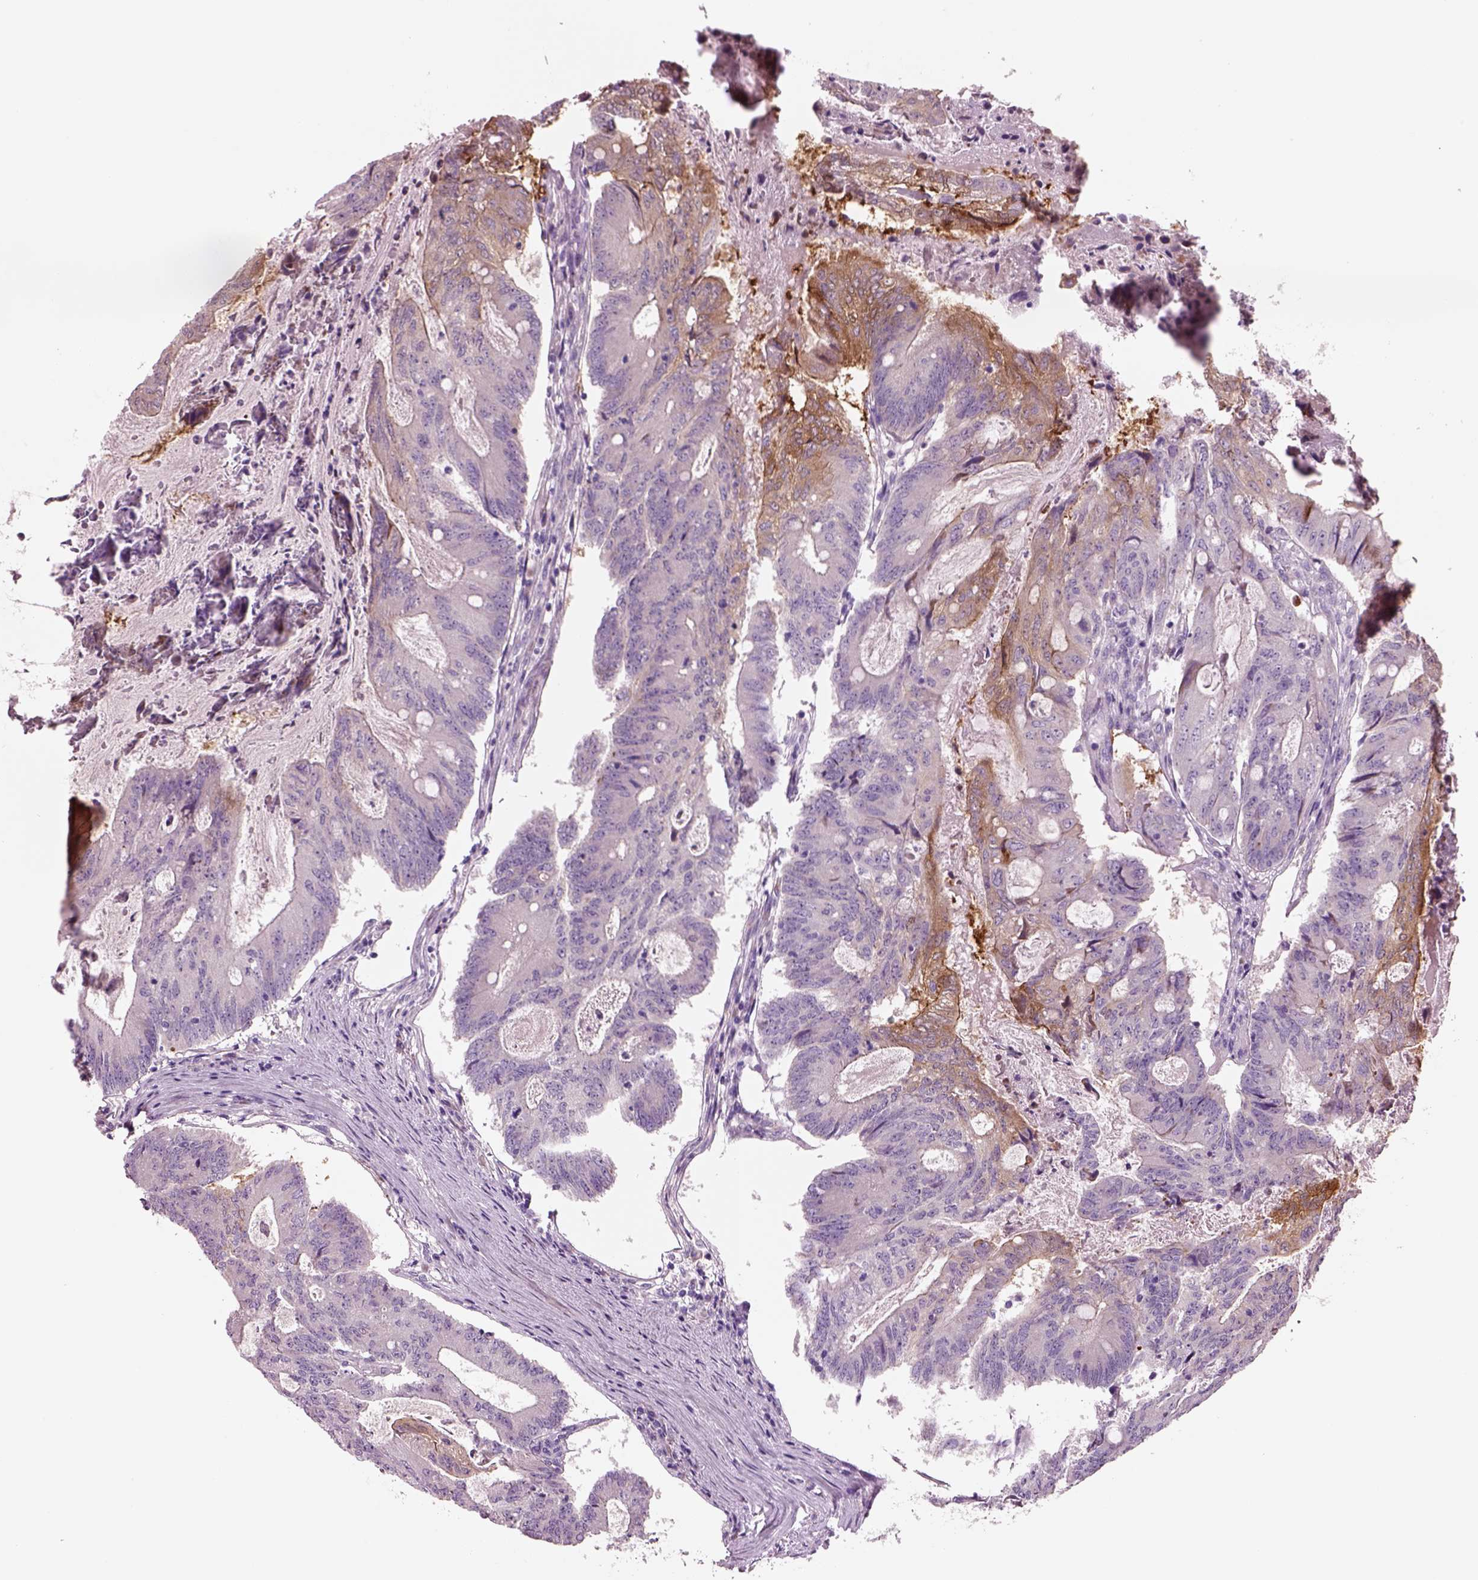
{"staining": {"intensity": "moderate", "quantity": "<25%", "location": "cytoplasmic/membranous"}, "tissue": "colorectal cancer", "cell_type": "Tumor cells", "image_type": "cancer", "snomed": [{"axis": "morphology", "description": "Adenocarcinoma, NOS"}, {"axis": "topography", "description": "Colon"}], "caption": "An immunohistochemistry (IHC) image of neoplastic tissue is shown. Protein staining in brown labels moderate cytoplasmic/membranous positivity in colorectal adenocarcinoma within tumor cells.", "gene": "PLPP7", "patient": {"sex": "female", "age": 70}}